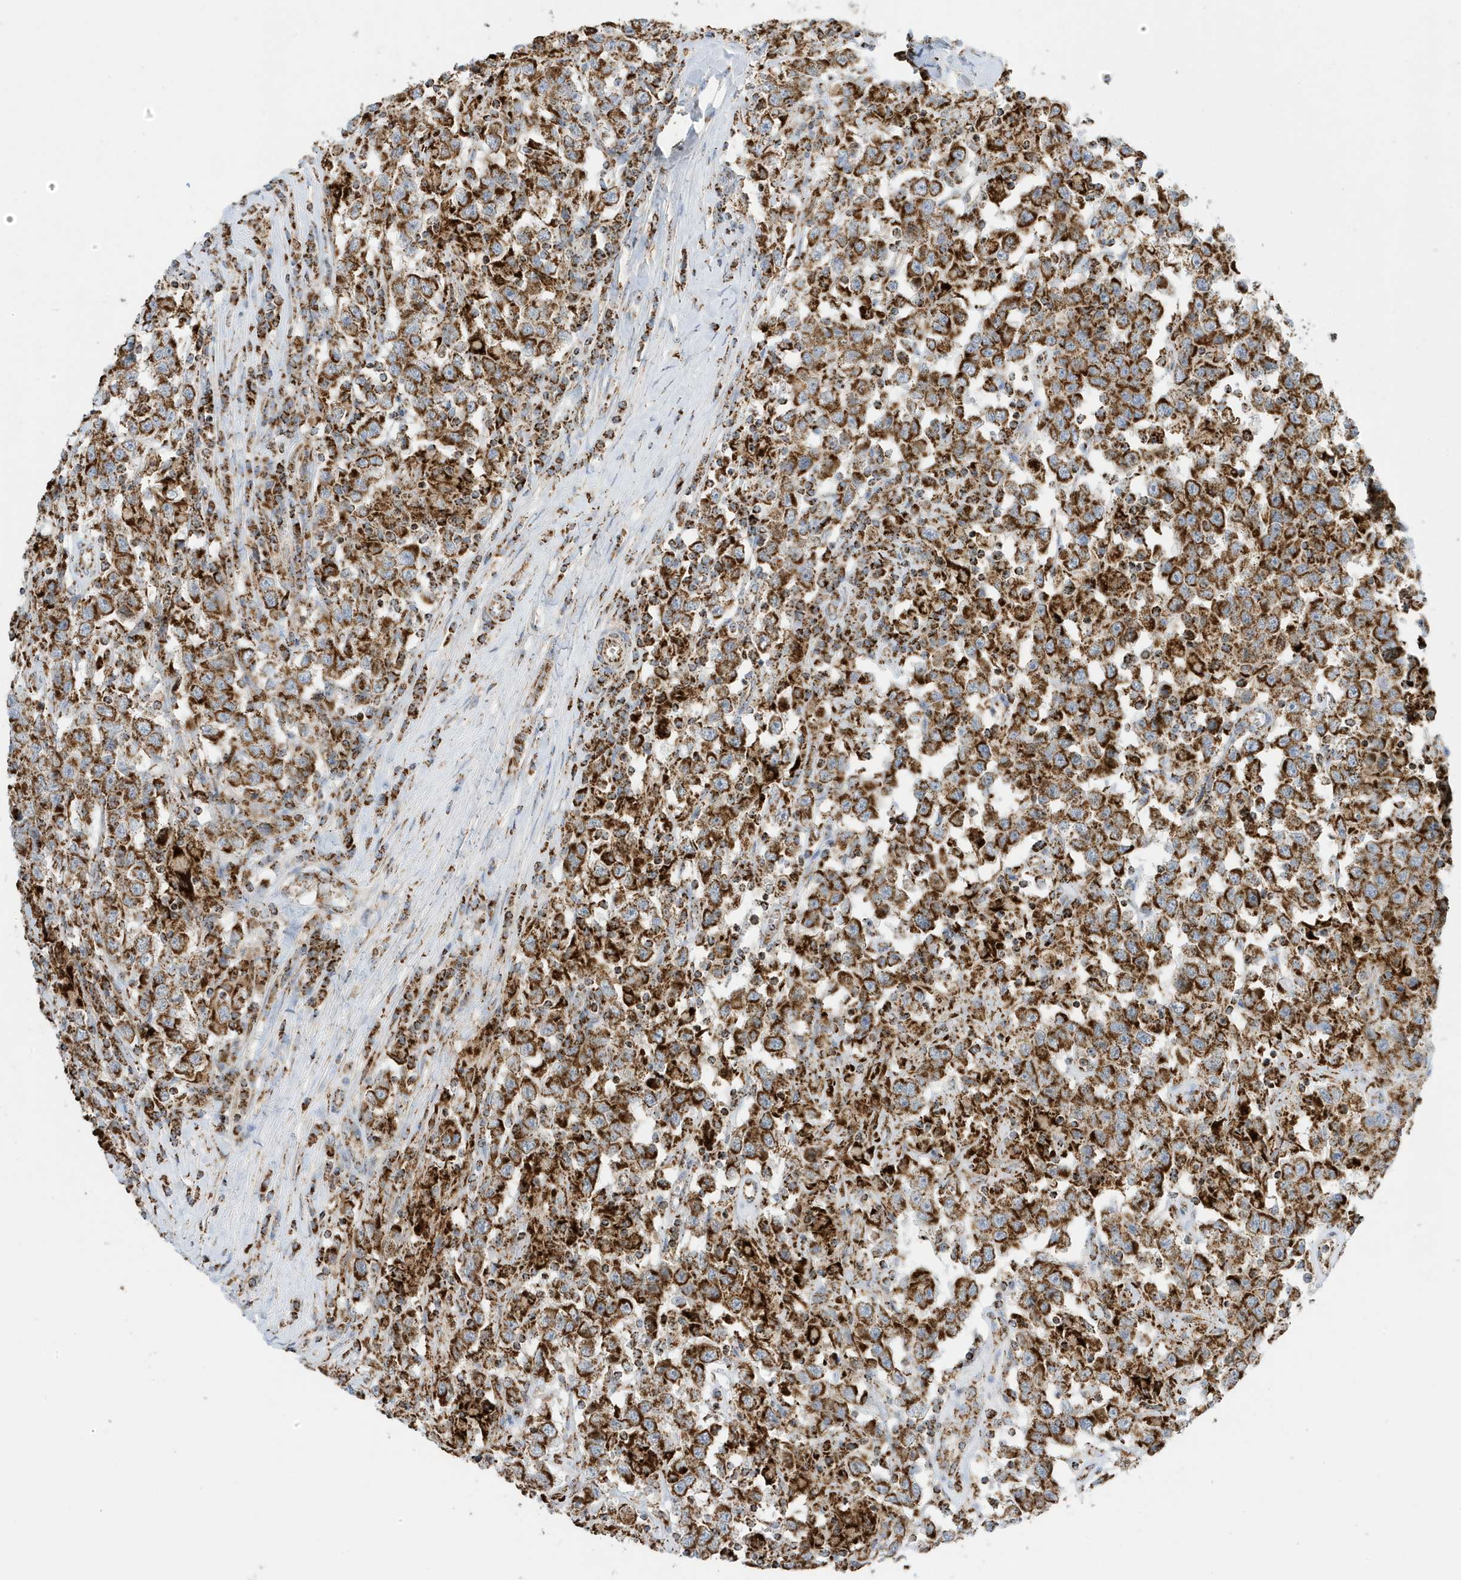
{"staining": {"intensity": "strong", "quantity": ">75%", "location": "cytoplasmic/membranous"}, "tissue": "testis cancer", "cell_type": "Tumor cells", "image_type": "cancer", "snomed": [{"axis": "morphology", "description": "Seminoma, NOS"}, {"axis": "topography", "description": "Testis"}], "caption": "Immunohistochemical staining of testis cancer reveals high levels of strong cytoplasmic/membranous staining in about >75% of tumor cells.", "gene": "ATP5ME", "patient": {"sex": "male", "age": 41}}